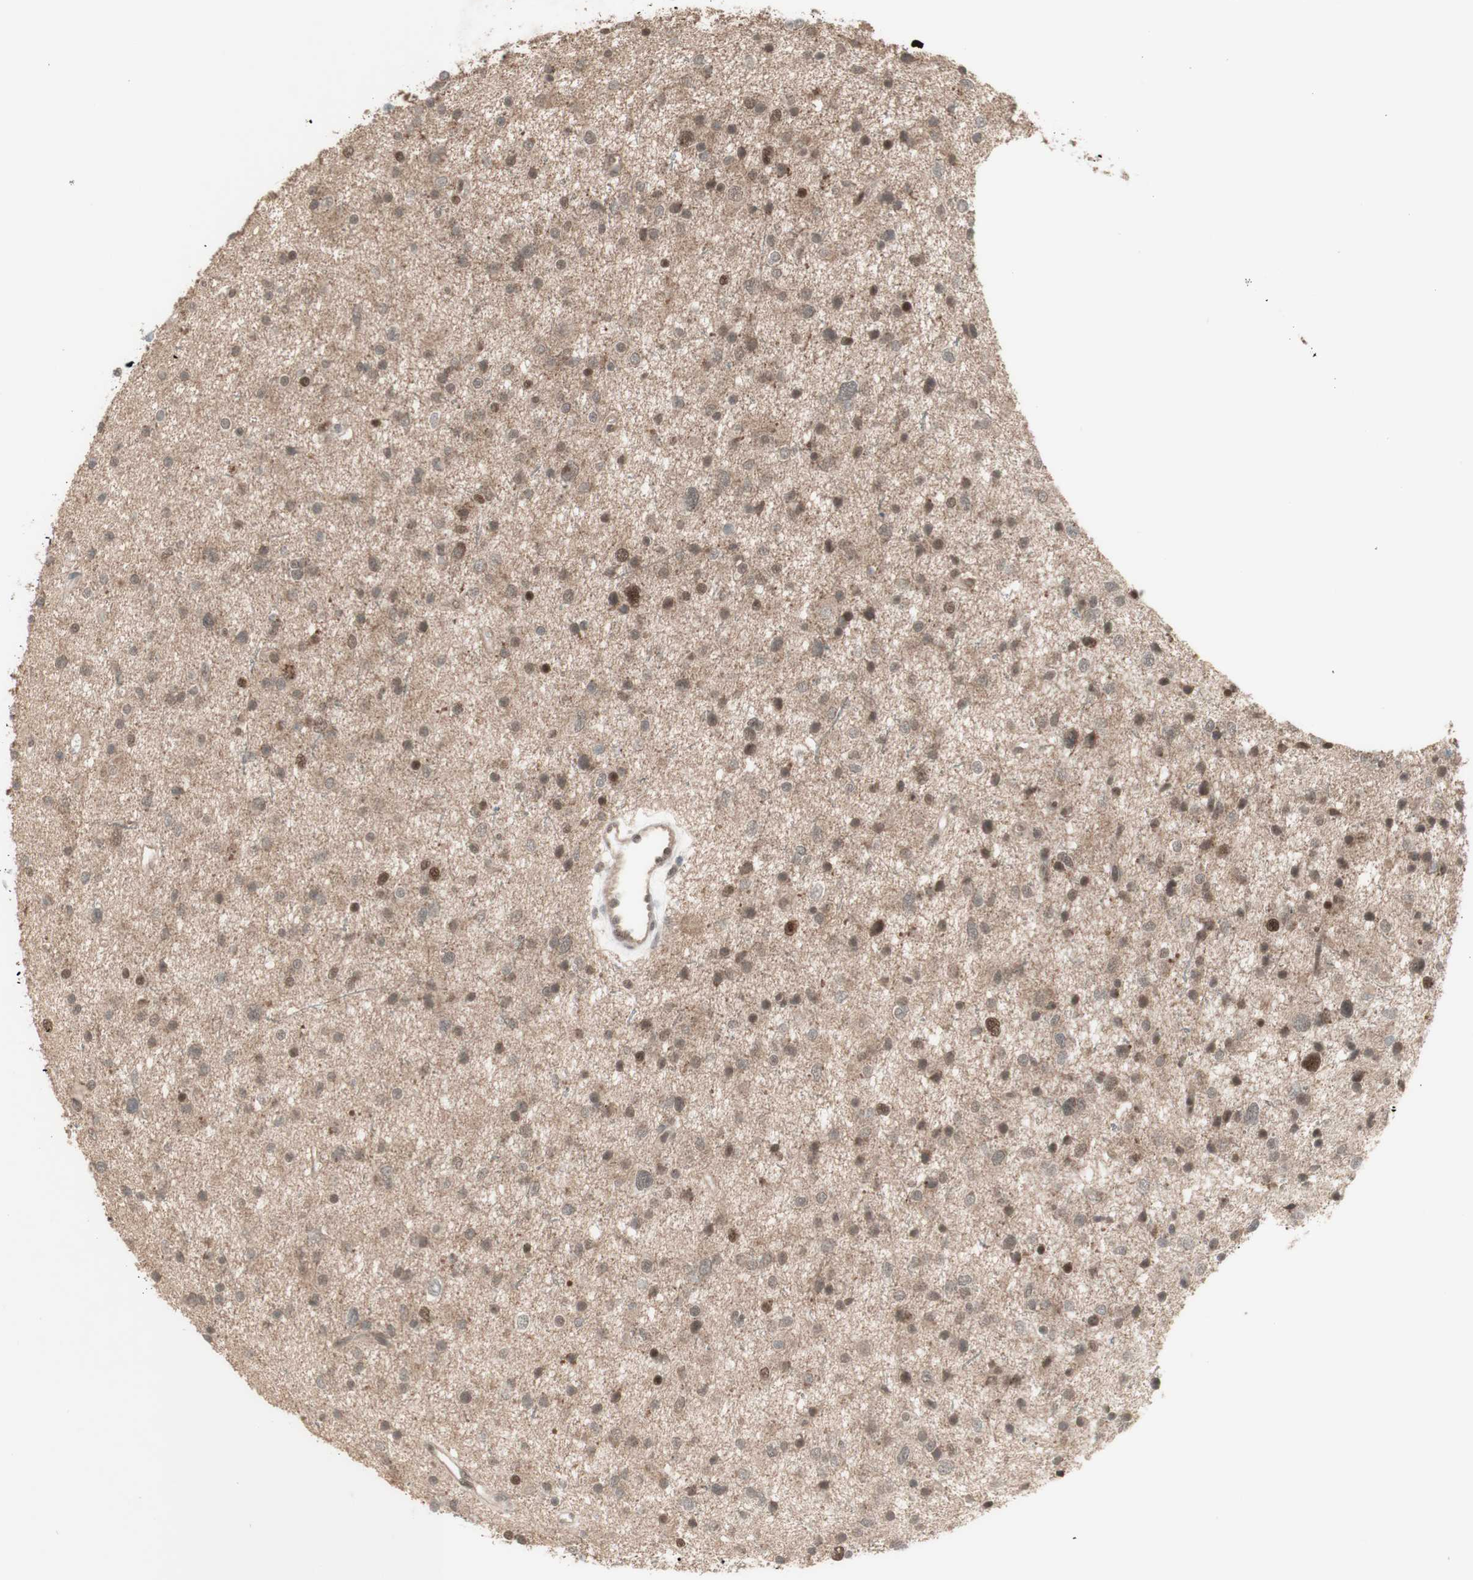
{"staining": {"intensity": "moderate", "quantity": "25%-75%", "location": "nuclear"}, "tissue": "glioma", "cell_type": "Tumor cells", "image_type": "cancer", "snomed": [{"axis": "morphology", "description": "Glioma, malignant, Low grade"}, {"axis": "topography", "description": "Brain"}], "caption": "There is medium levels of moderate nuclear staining in tumor cells of malignant glioma (low-grade), as demonstrated by immunohistochemical staining (brown color).", "gene": "MSH6", "patient": {"sex": "female", "age": 37}}